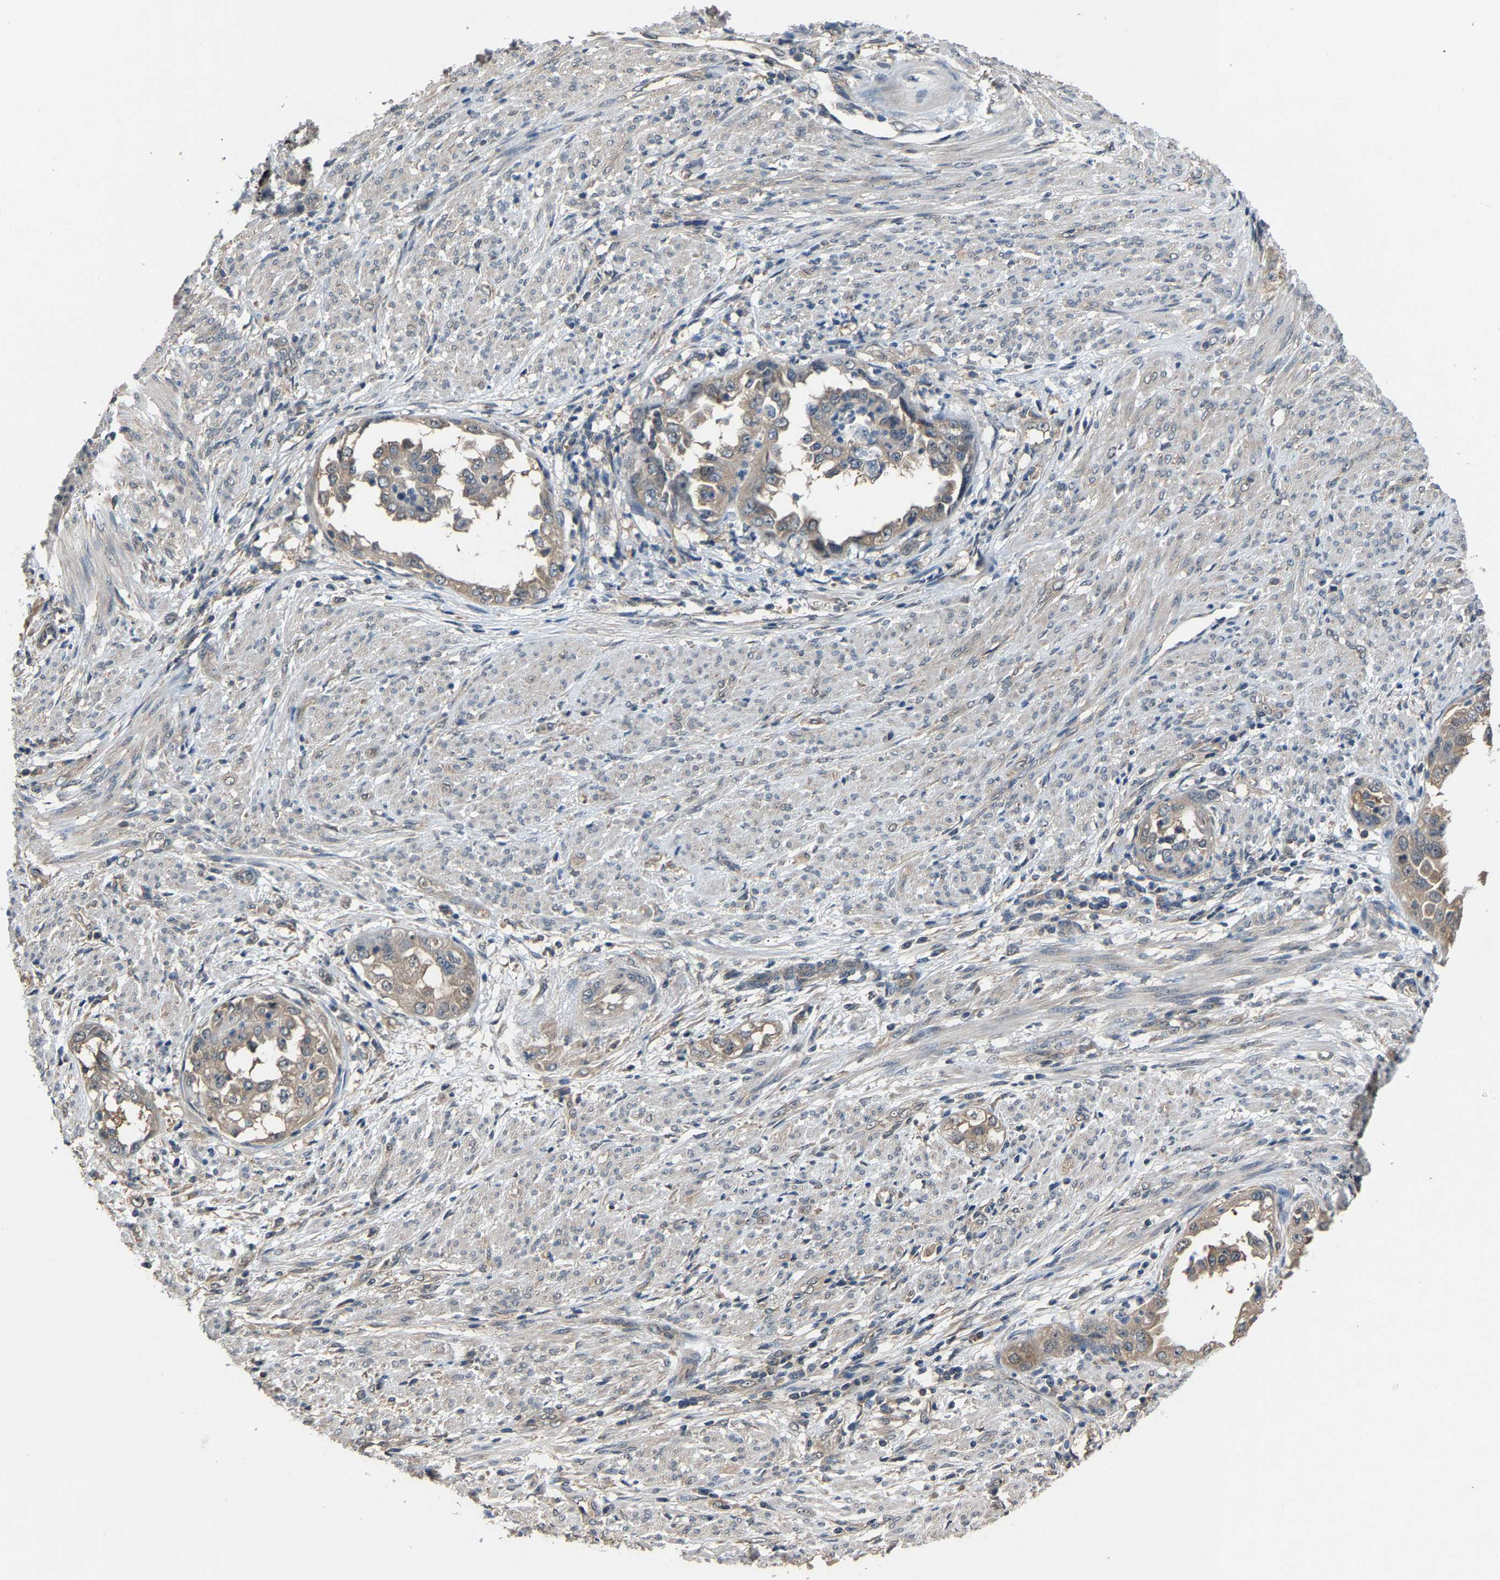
{"staining": {"intensity": "weak", "quantity": "<25%", "location": "cytoplasmic/membranous"}, "tissue": "endometrial cancer", "cell_type": "Tumor cells", "image_type": "cancer", "snomed": [{"axis": "morphology", "description": "Adenocarcinoma, NOS"}, {"axis": "topography", "description": "Endometrium"}], "caption": "Immunohistochemistry image of human endometrial adenocarcinoma stained for a protein (brown), which displays no expression in tumor cells.", "gene": "ABCC9", "patient": {"sex": "female", "age": 85}}